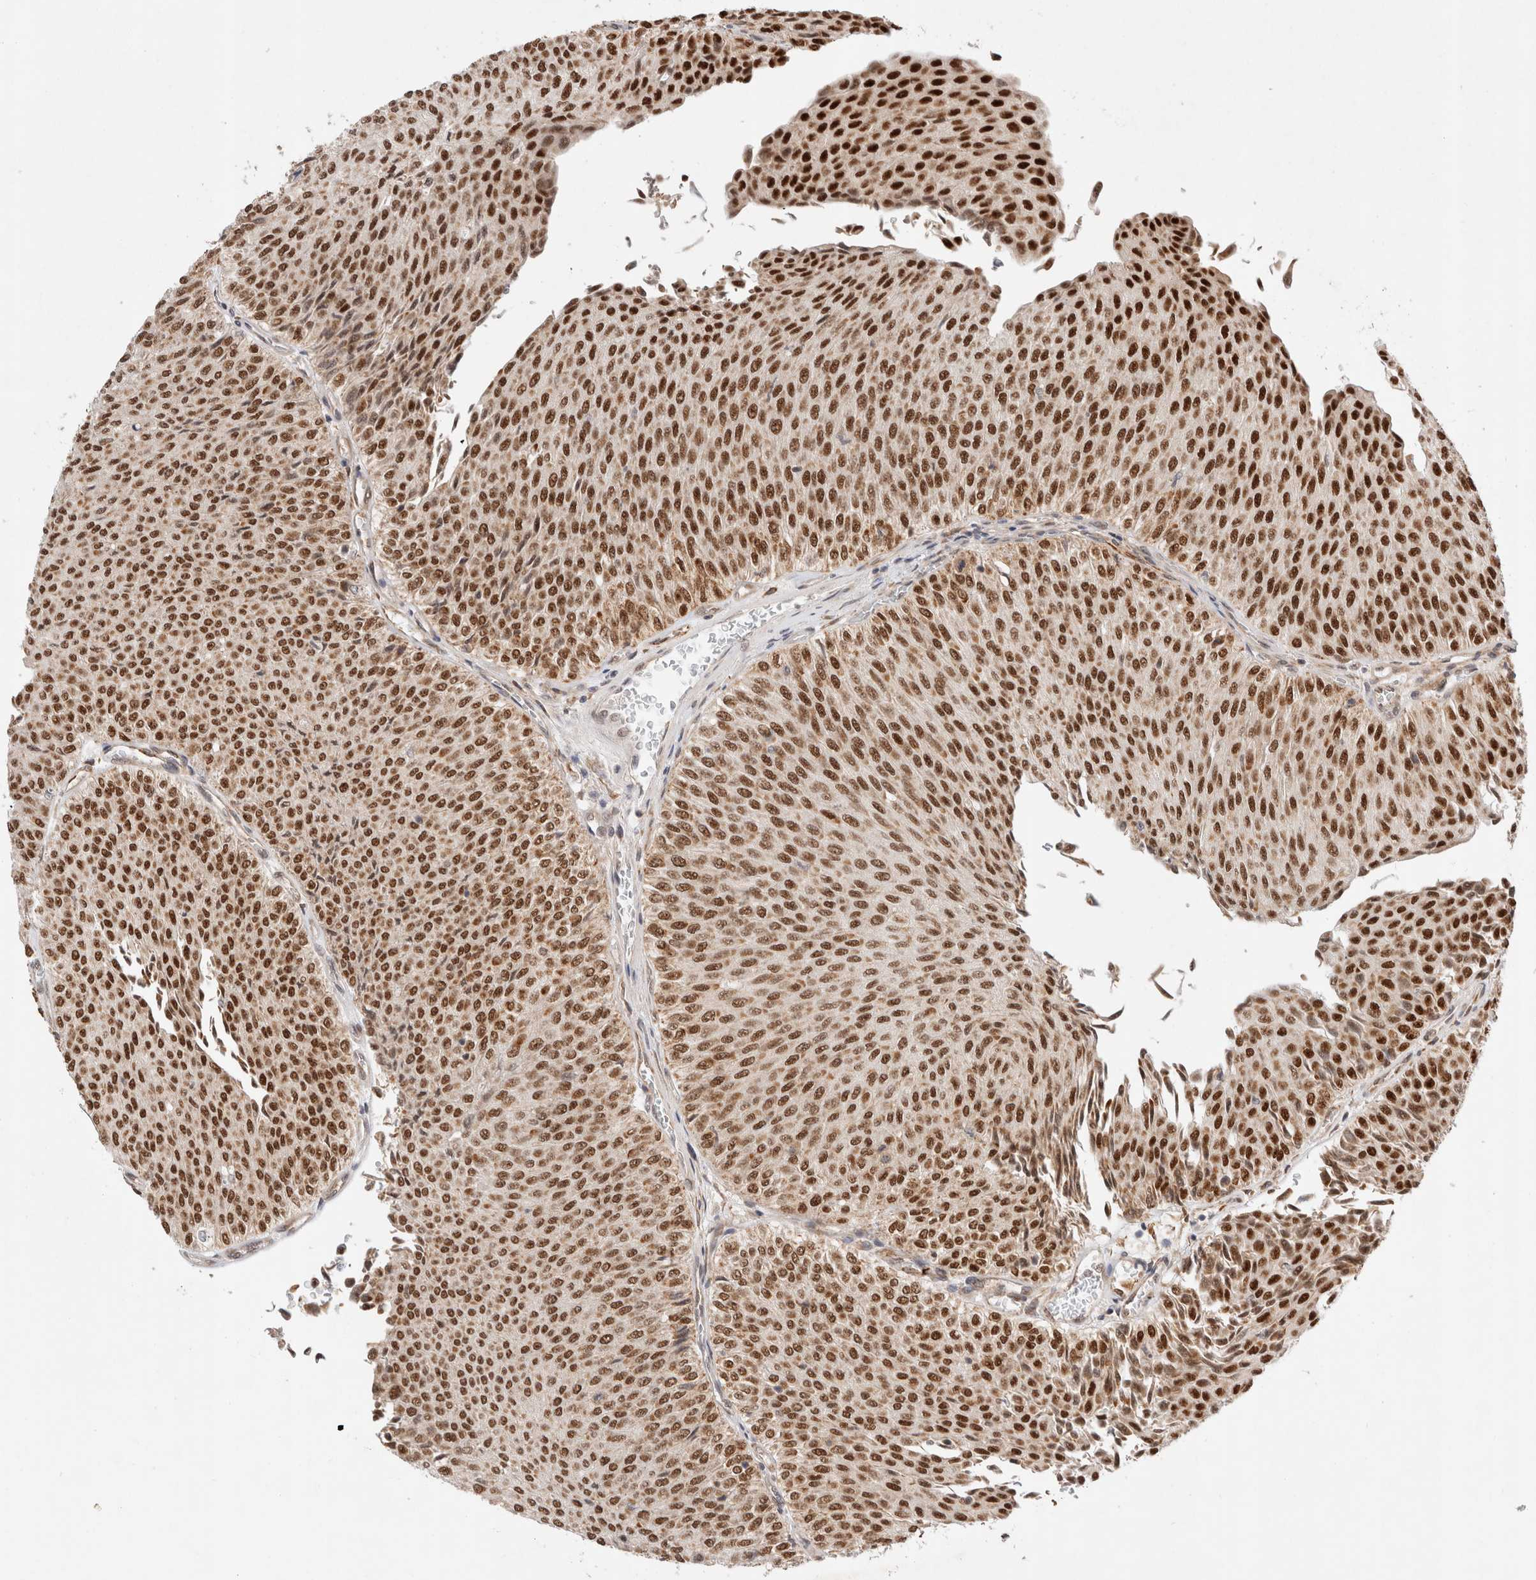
{"staining": {"intensity": "moderate", "quantity": ">75%", "location": "nuclear"}, "tissue": "urothelial cancer", "cell_type": "Tumor cells", "image_type": "cancer", "snomed": [{"axis": "morphology", "description": "Urothelial carcinoma, Low grade"}, {"axis": "topography", "description": "Urinary bladder"}], "caption": "Immunohistochemical staining of low-grade urothelial carcinoma demonstrates medium levels of moderate nuclear staining in approximately >75% of tumor cells.", "gene": "GTF2I", "patient": {"sex": "male", "age": 78}}